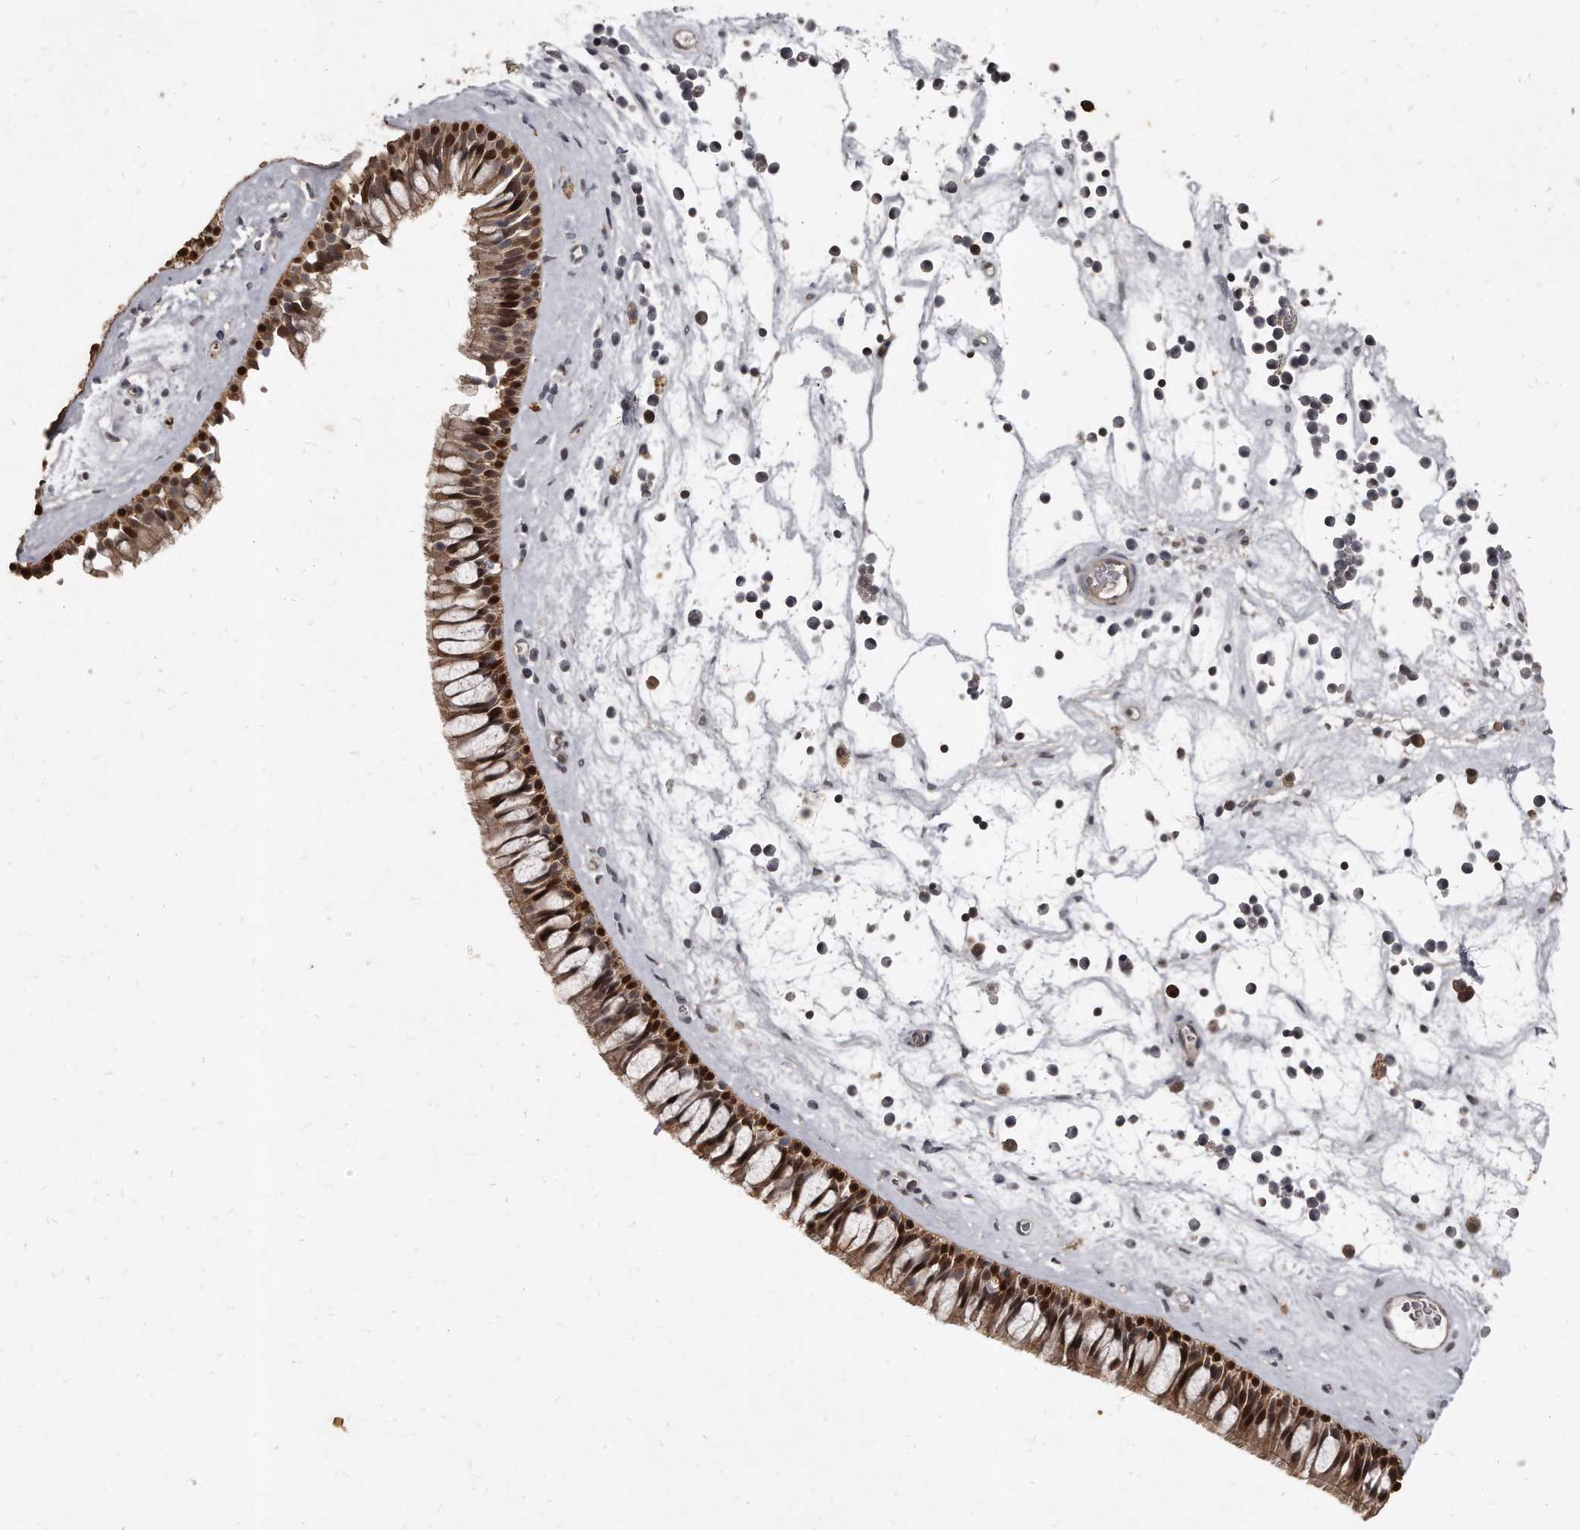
{"staining": {"intensity": "strong", "quantity": "25%-75%", "location": "cytoplasmic/membranous,nuclear"}, "tissue": "nasopharynx", "cell_type": "Respiratory epithelial cells", "image_type": "normal", "snomed": [{"axis": "morphology", "description": "Normal tissue, NOS"}, {"axis": "topography", "description": "Nasopharynx"}], "caption": "A micrograph showing strong cytoplasmic/membranous,nuclear staining in about 25%-75% of respiratory epithelial cells in unremarkable nasopharynx, as visualized by brown immunohistochemical staining.", "gene": "GCH1", "patient": {"sex": "male", "age": 64}}